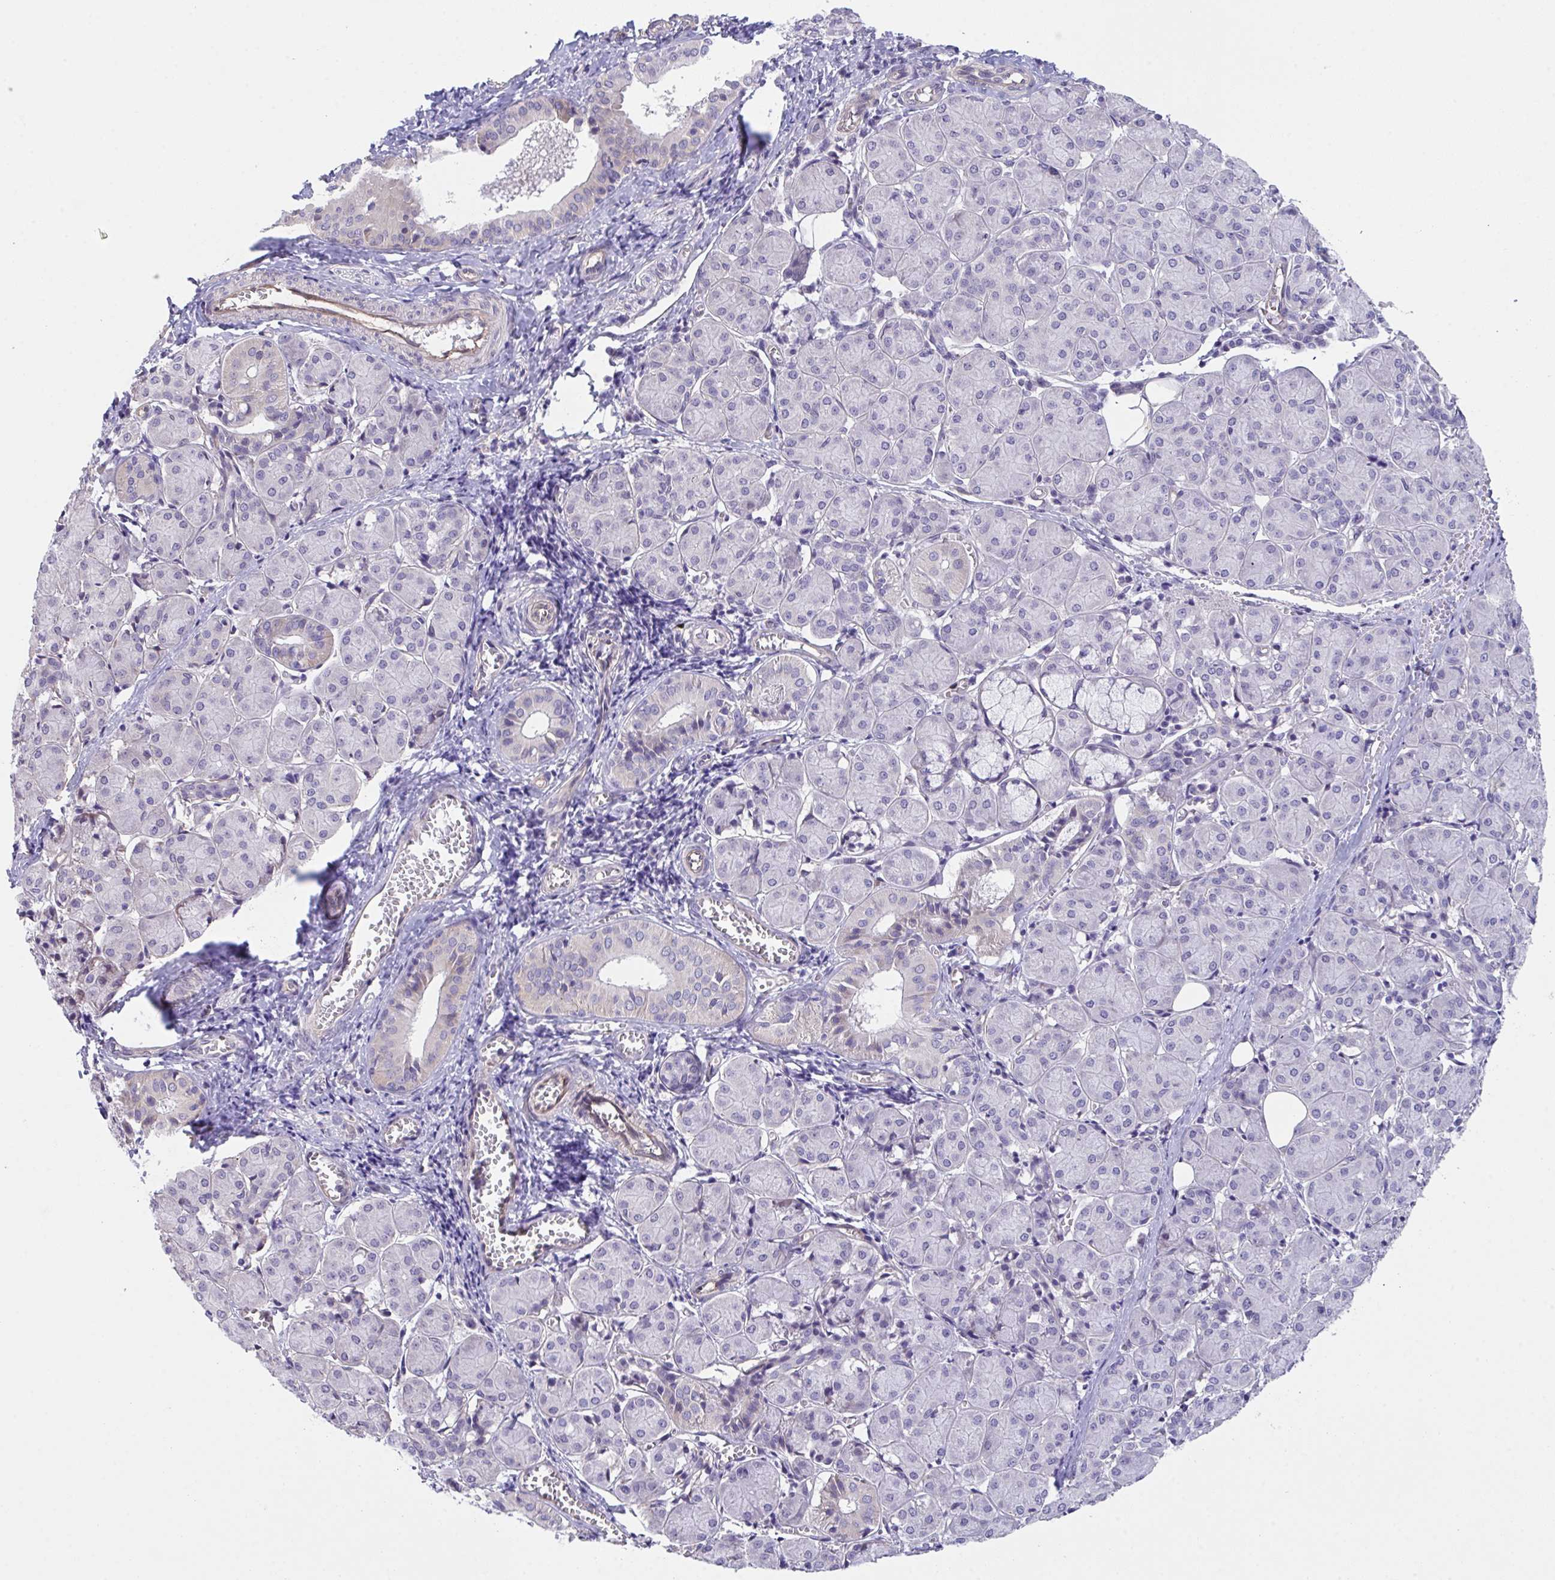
{"staining": {"intensity": "negative", "quantity": "none", "location": "none"}, "tissue": "salivary gland", "cell_type": "Glandular cells", "image_type": "normal", "snomed": [{"axis": "morphology", "description": "Normal tissue, NOS"}, {"axis": "morphology", "description": "Inflammation, NOS"}, {"axis": "topography", "description": "Lymph node"}, {"axis": "topography", "description": "Salivary gland"}], "caption": "Immunohistochemical staining of normal human salivary gland demonstrates no significant expression in glandular cells. (IHC, brightfield microscopy, high magnification).", "gene": "RHOXF1", "patient": {"sex": "male", "age": 3}}